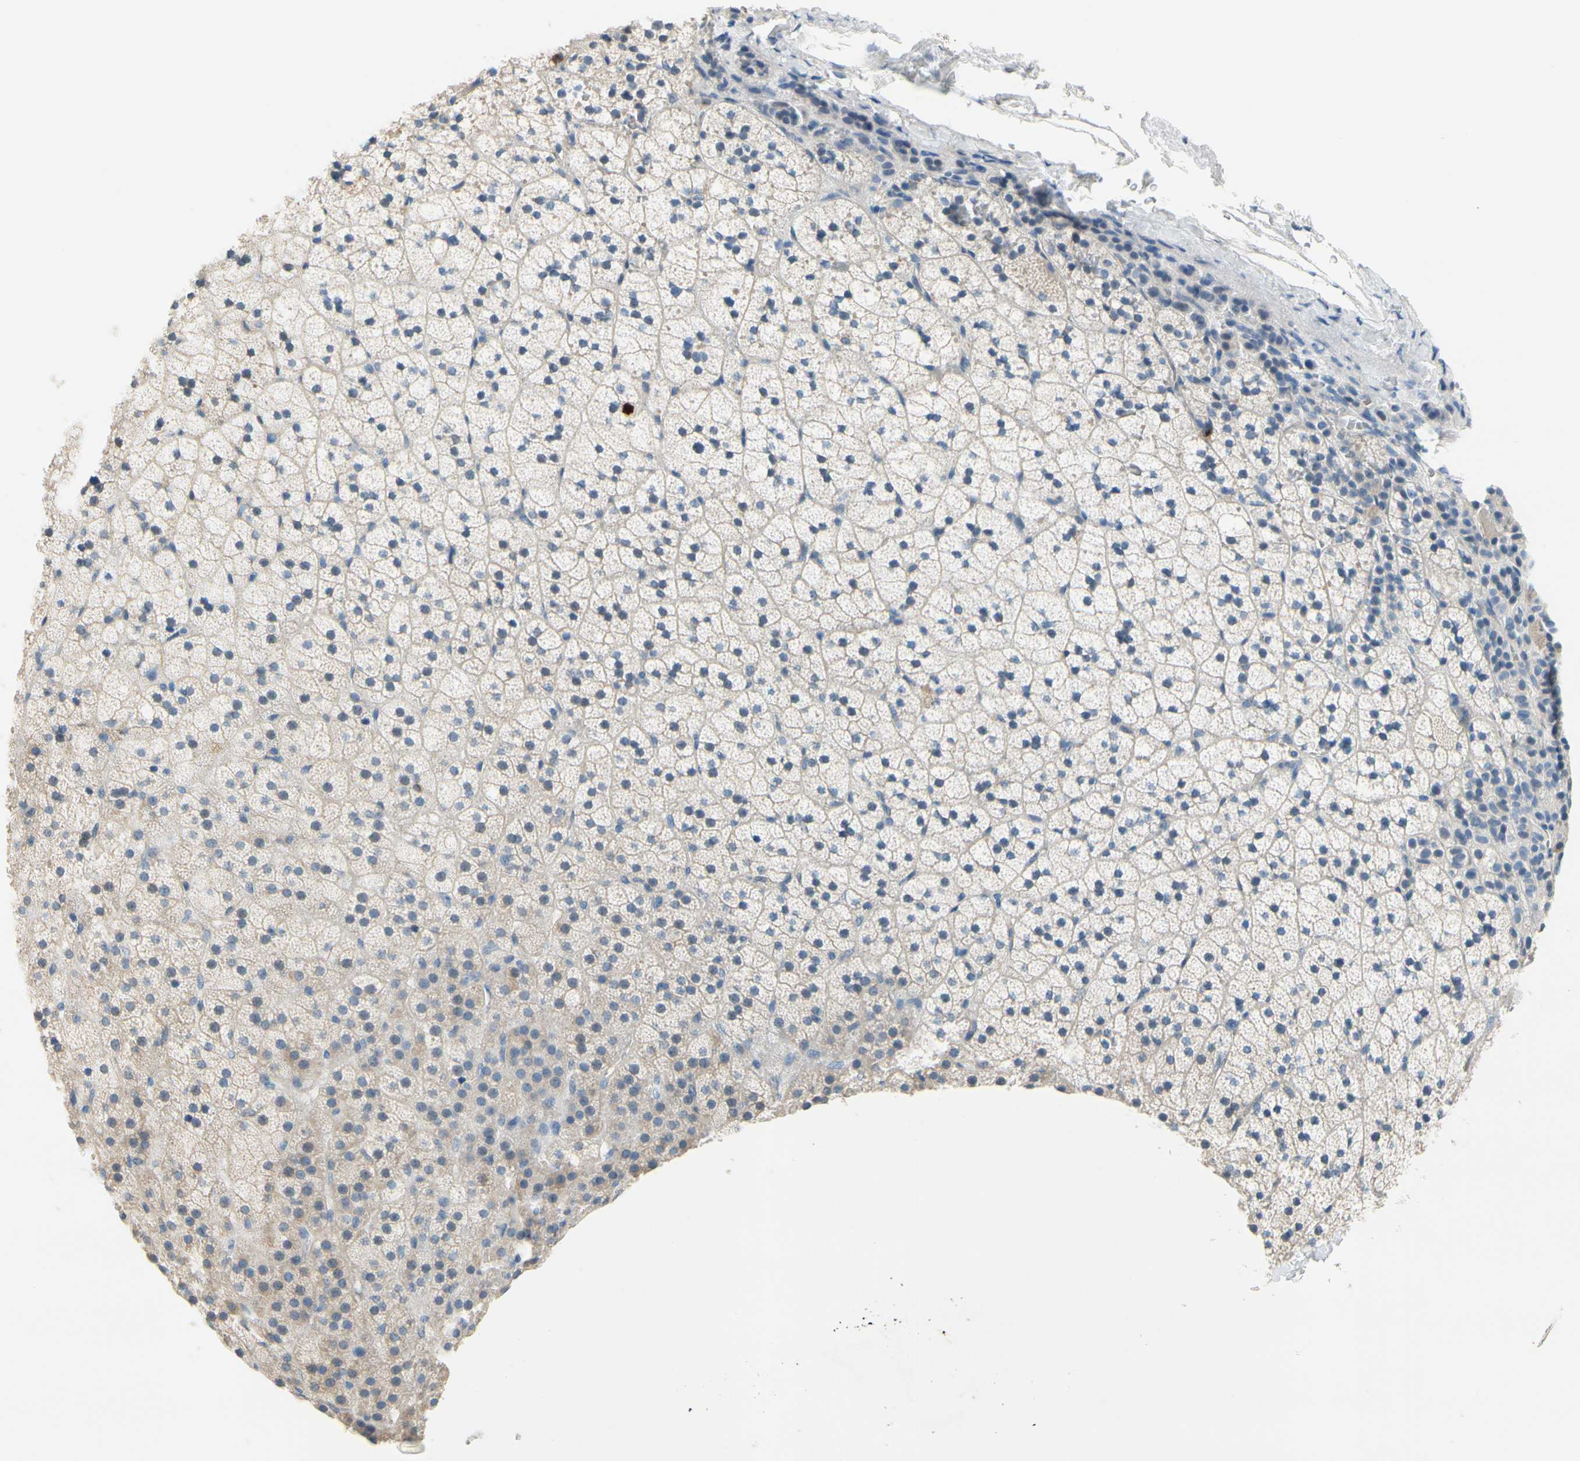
{"staining": {"intensity": "weak", "quantity": "<25%", "location": "cytoplasmic/membranous"}, "tissue": "adrenal gland", "cell_type": "Glandular cells", "image_type": "normal", "snomed": [{"axis": "morphology", "description": "Normal tissue, NOS"}, {"axis": "topography", "description": "Adrenal gland"}], "caption": "This is an immunohistochemistry image of unremarkable adrenal gland. There is no positivity in glandular cells.", "gene": "CKAP2", "patient": {"sex": "male", "age": 35}}